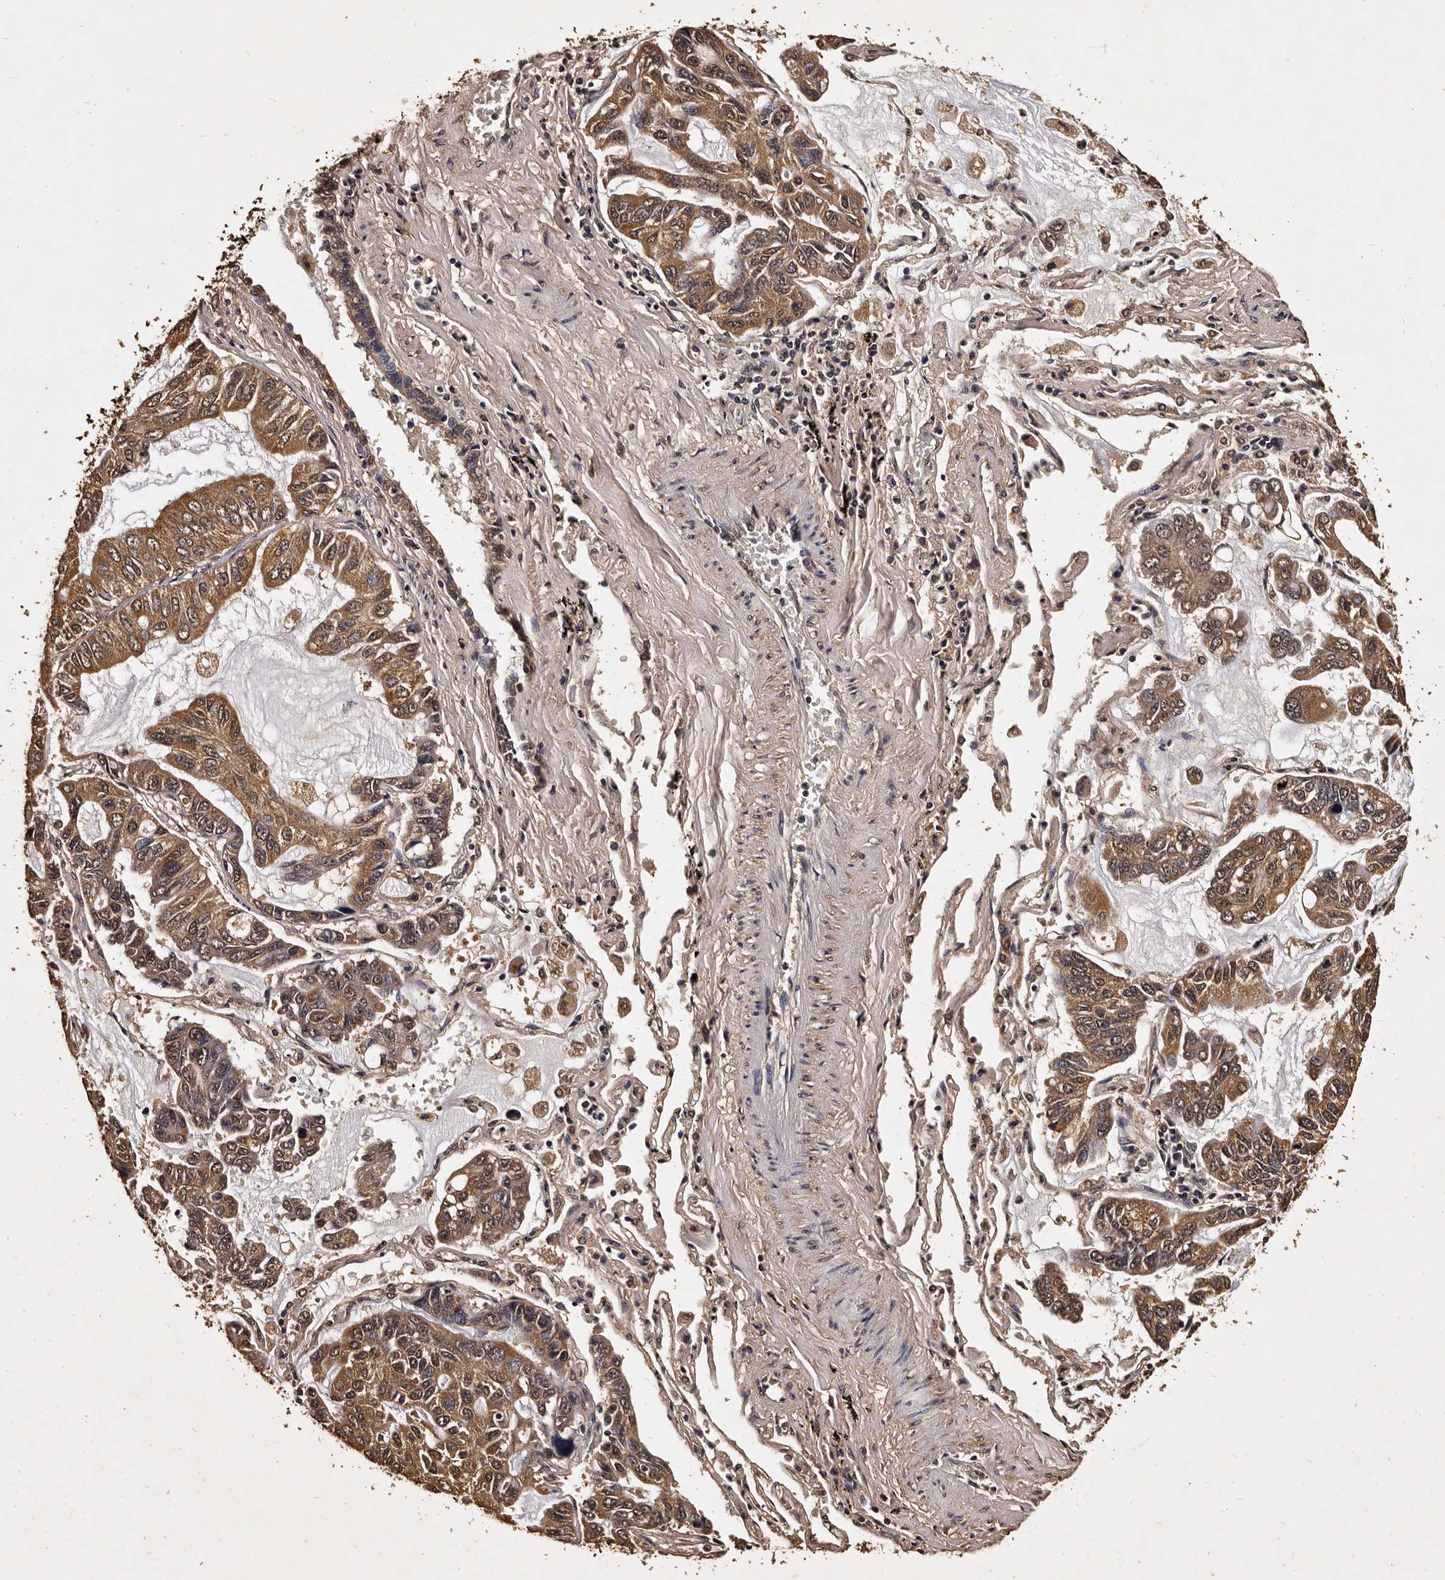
{"staining": {"intensity": "moderate", "quantity": ">75%", "location": "cytoplasmic/membranous"}, "tissue": "lung cancer", "cell_type": "Tumor cells", "image_type": "cancer", "snomed": [{"axis": "morphology", "description": "Adenocarcinoma, NOS"}, {"axis": "topography", "description": "Lung"}], "caption": "This image reveals immunohistochemistry staining of human lung adenocarcinoma, with medium moderate cytoplasmic/membranous staining in about >75% of tumor cells.", "gene": "PARS2", "patient": {"sex": "male", "age": 64}}